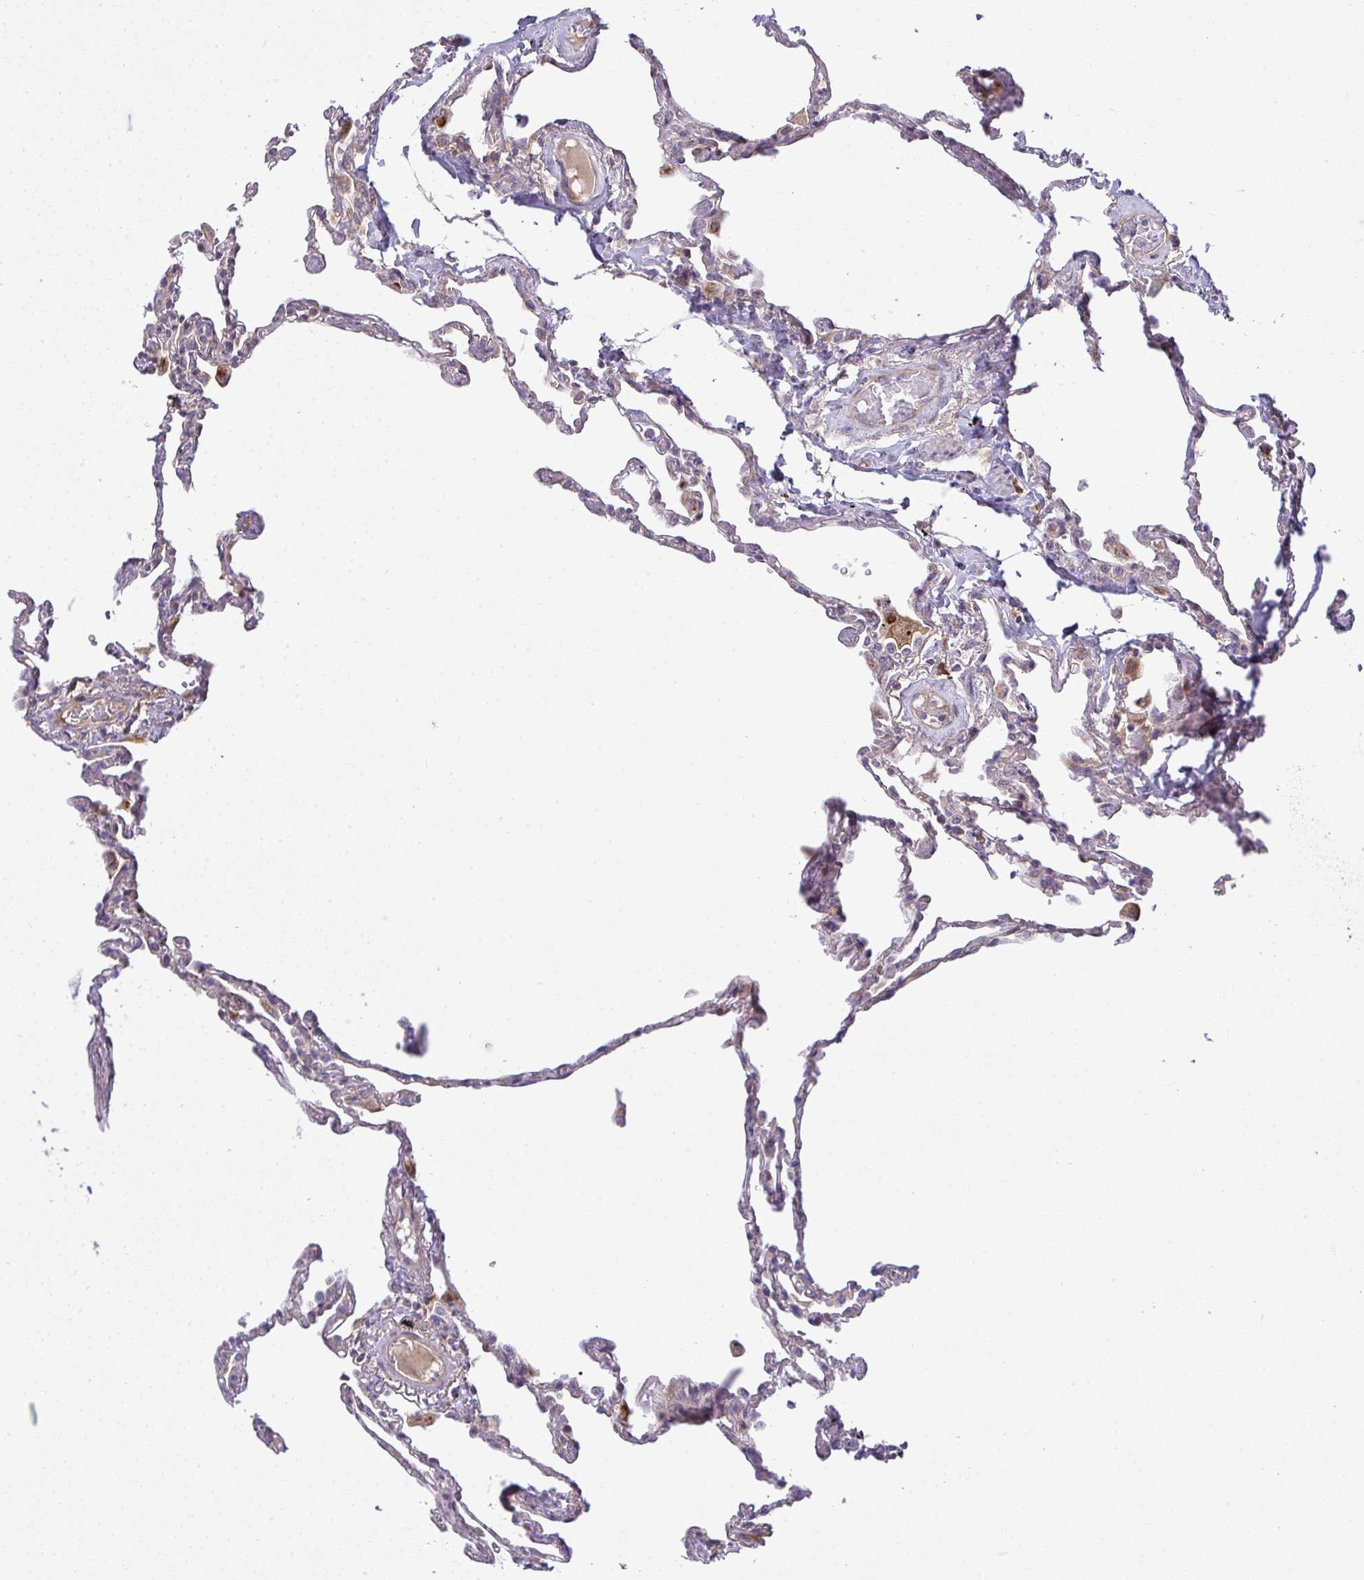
{"staining": {"intensity": "negative", "quantity": "none", "location": "none"}, "tissue": "lung", "cell_type": "Alveolar cells", "image_type": "normal", "snomed": [{"axis": "morphology", "description": "Normal tissue, NOS"}, {"axis": "topography", "description": "Lung"}], "caption": "Human lung stained for a protein using IHC demonstrates no expression in alveolar cells.", "gene": "GRID2", "patient": {"sex": "female", "age": 67}}